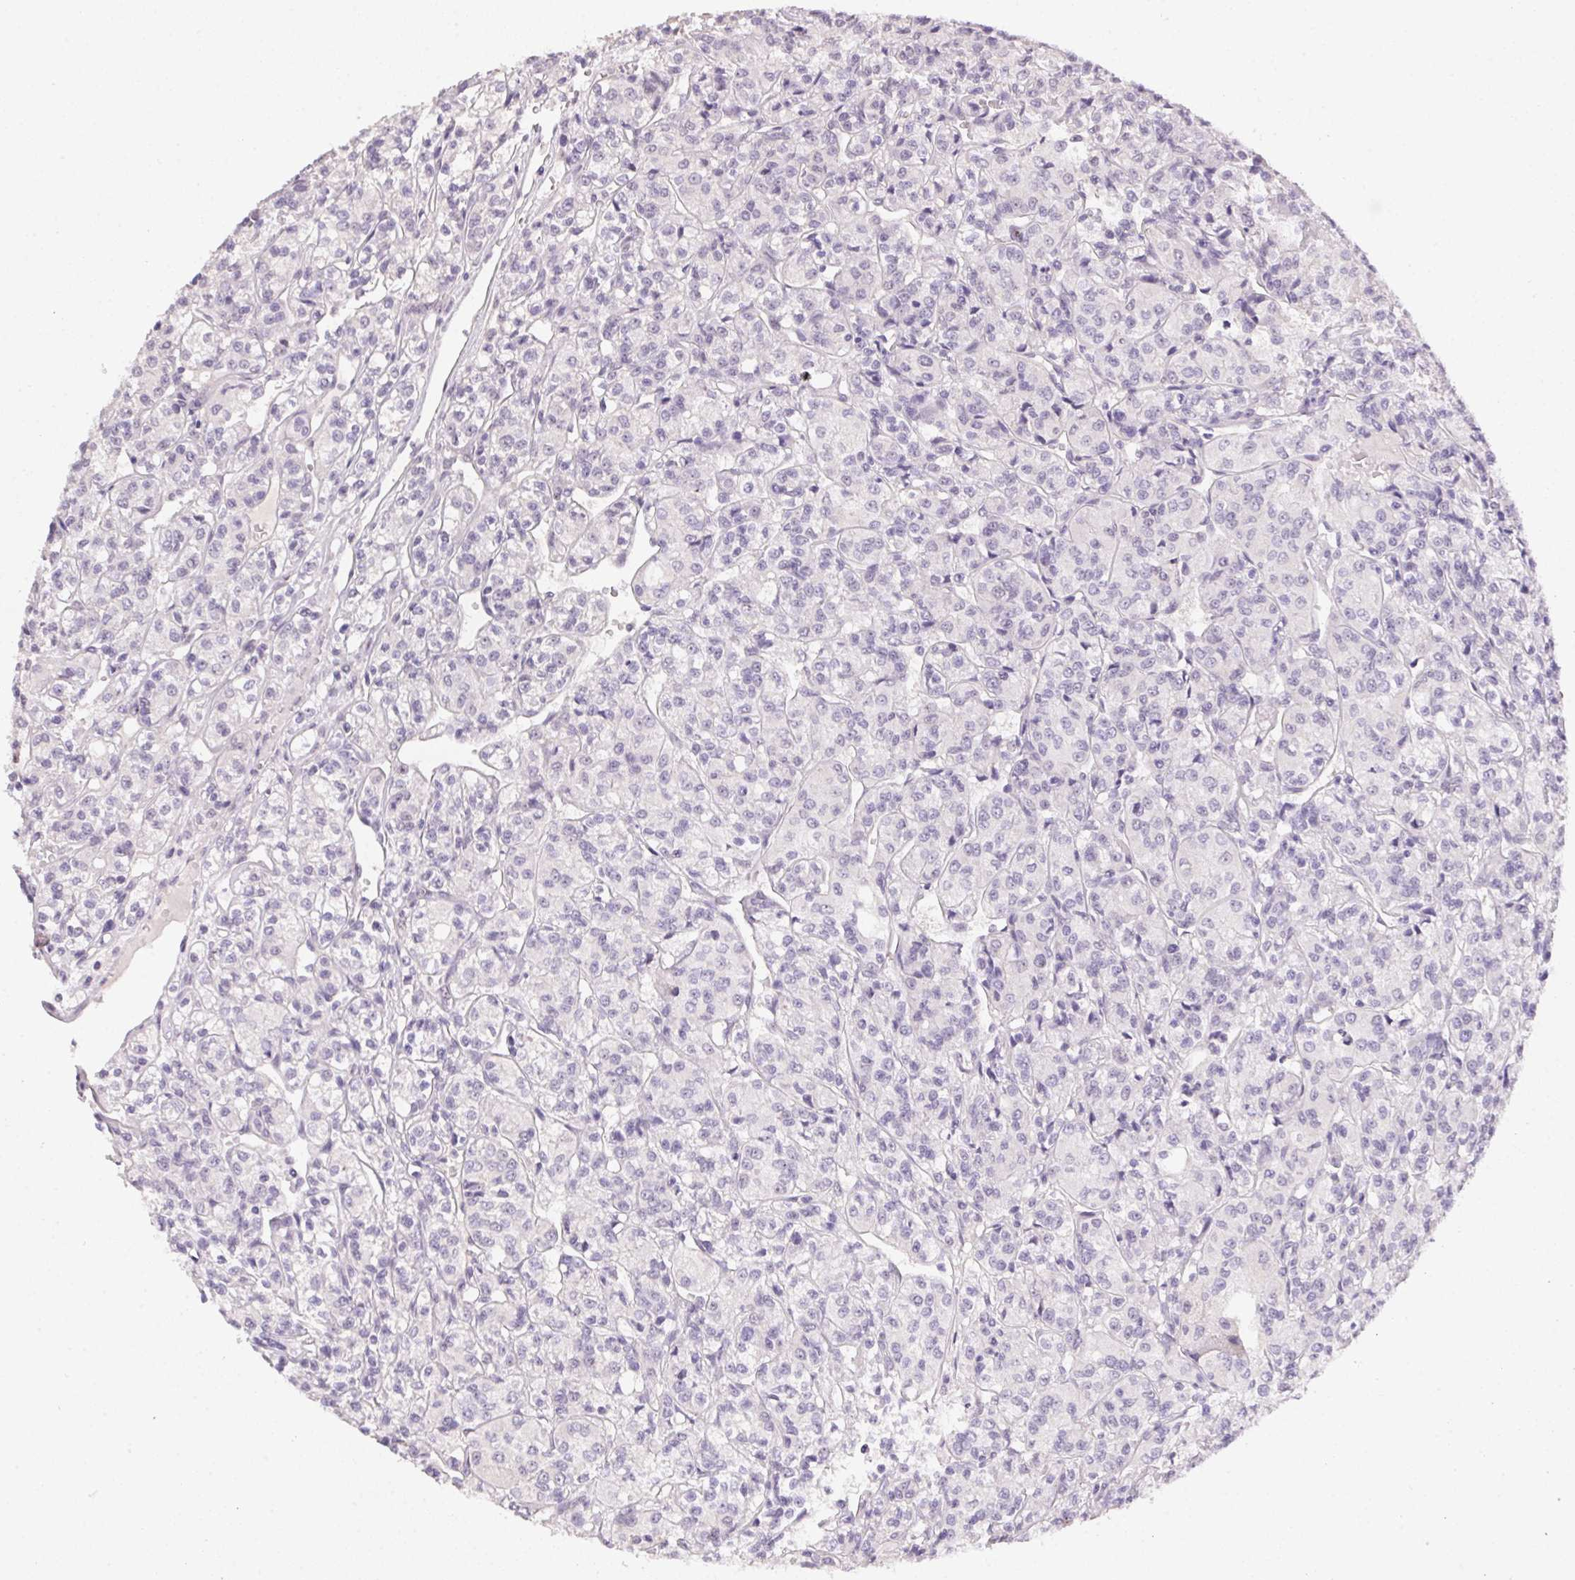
{"staining": {"intensity": "negative", "quantity": "none", "location": "none"}, "tissue": "renal cancer", "cell_type": "Tumor cells", "image_type": "cancer", "snomed": [{"axis": "morphology", "description": "Adenocarcinoma, NOS"}, {"axis": "topography", "description": "Kidney"}], "caption": "The photomicrograph exhibits no staining of tumor cells in renal cancer.", "gene": "BATF2", "patient": {"sex": "male", "age": 36}}